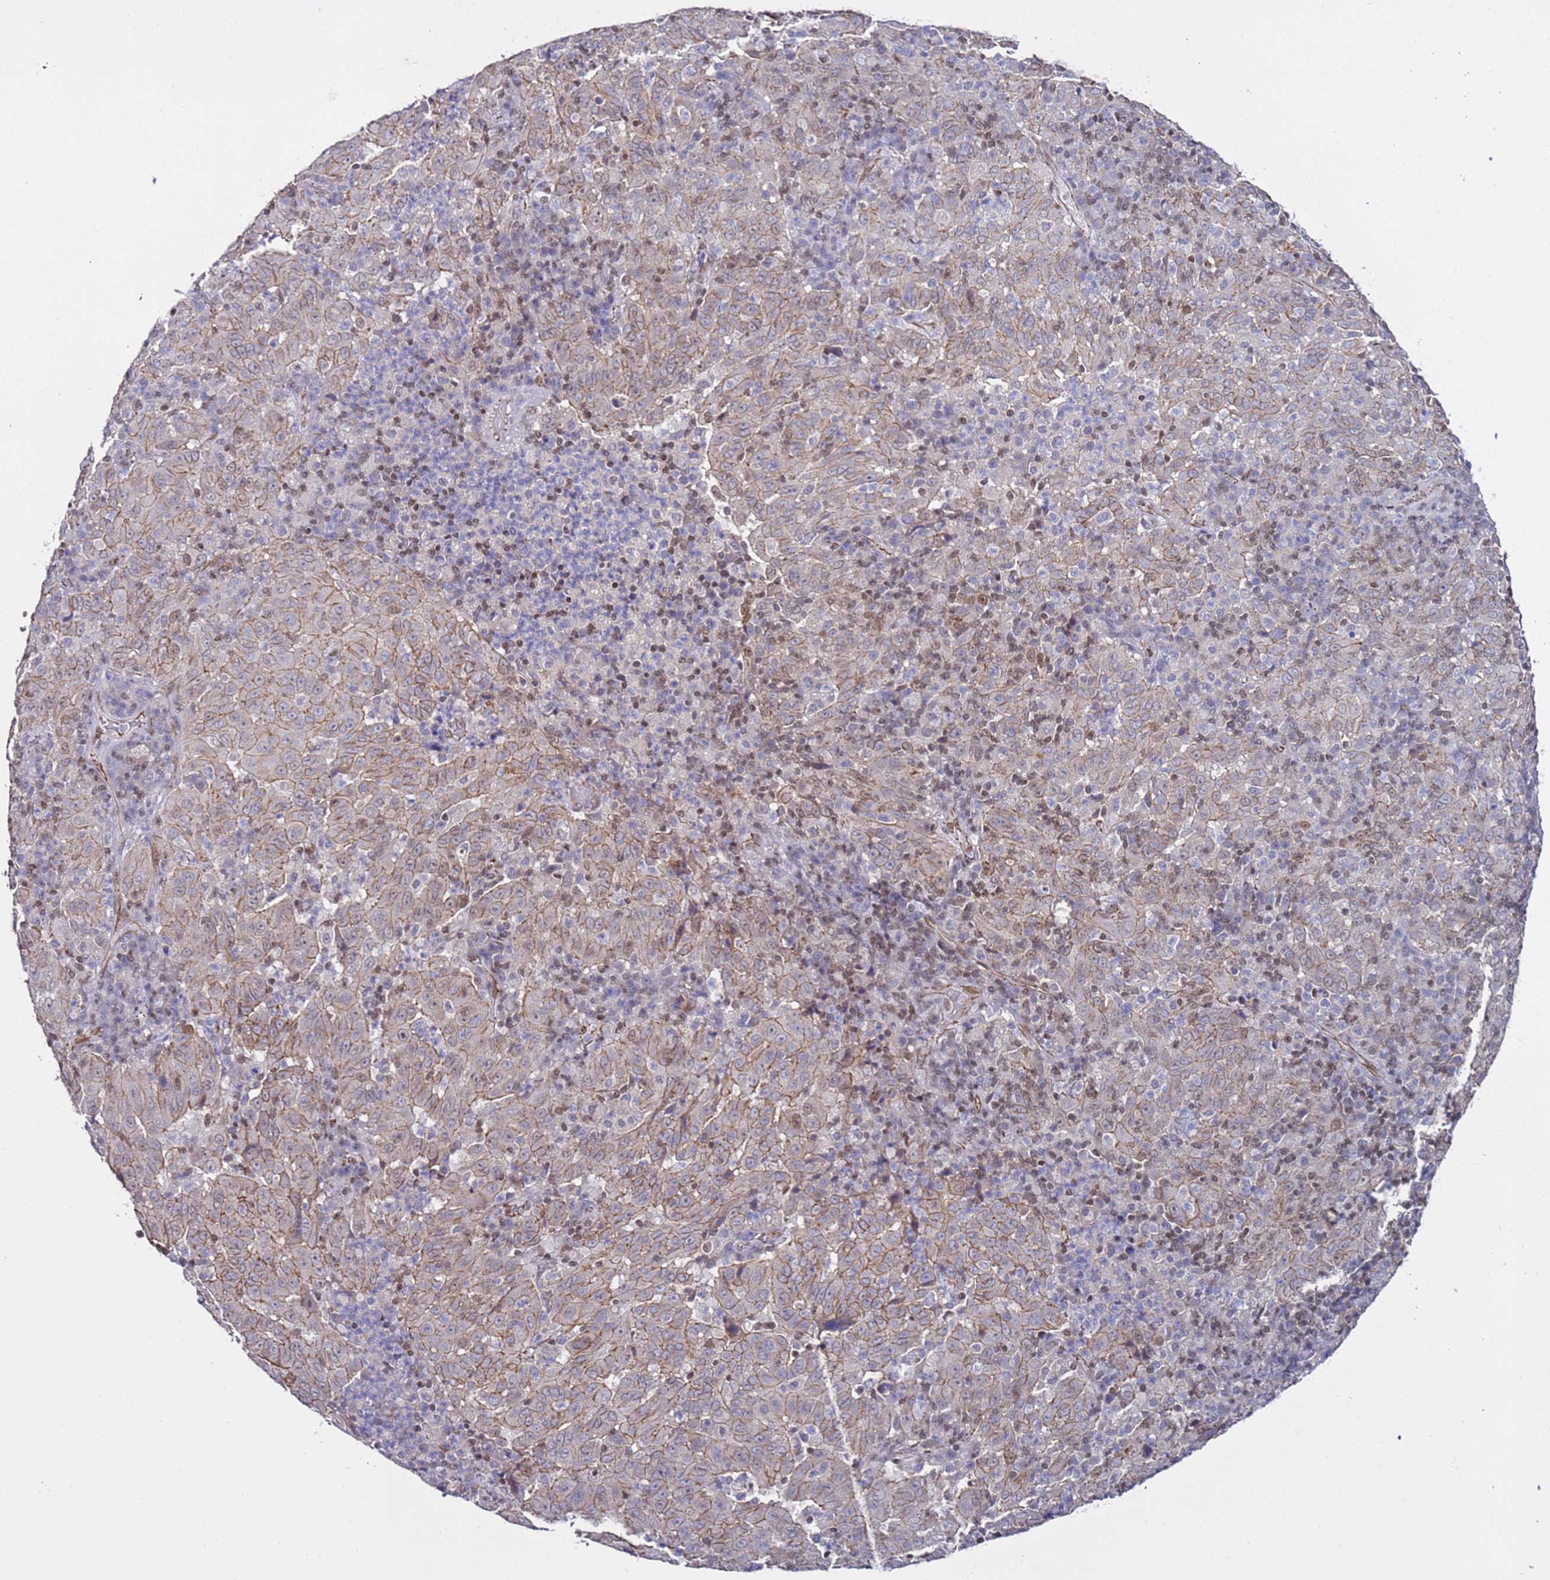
{"staining": {"intensity": "weak", "quantity": ">75%", "location": "cytoplasmic/membranous,nuclear"}, "tissue": "pancreatic cancer", "cell_type": "Tumor cells", "image_type": "cancer", "snomed": [{"axis": "morphology", "description": "Adenocarcinoma, NOS"}, {"axis": "topography", "description": "Pancreas"}], "caption": "Protein staining displays weak cytoplasmic/membranous and nuclear staining in approximately >75% of tumor cells in pancreatic cancer.", "gene": "TENM3", "patient": {"sex": "male", "age": 63}}